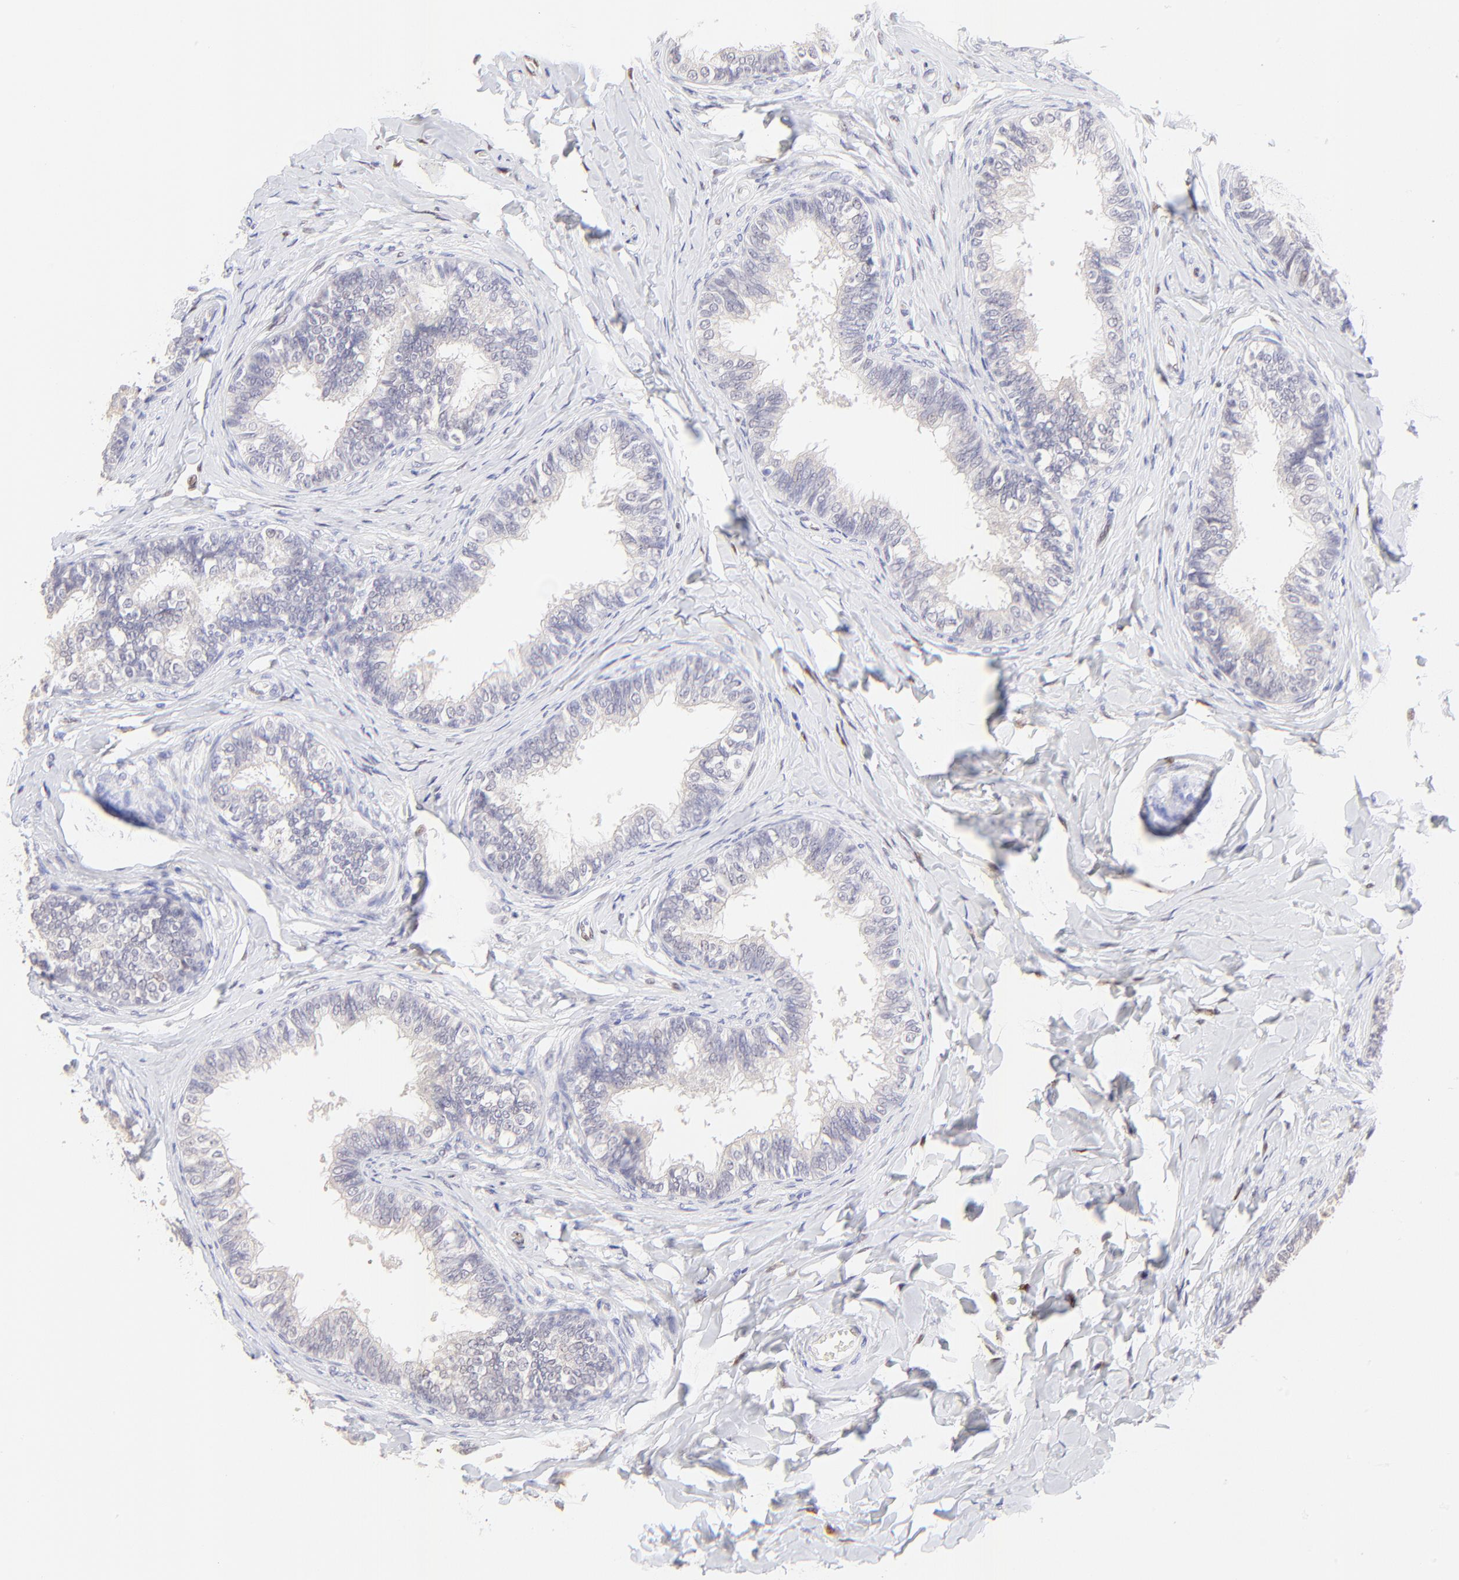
{"staining": {"intensity": "negative", "quantity": "none", "location": "none"}, "tissue": "epididymis", "cell_type": "Glandular cells", "image_type": "normal", "snomed": [{"axis": "morphology", "description": "Normal tissue, NOS"}, {"axis": "topography", "description": "Epididymis"}], "caption": "Photomicrograph shows no protein staining in glandular cells of benign epididymis. Nuclei are stained in blue.", "gene": "KLF4", "patient": {"sex": "male", "age": 26}}